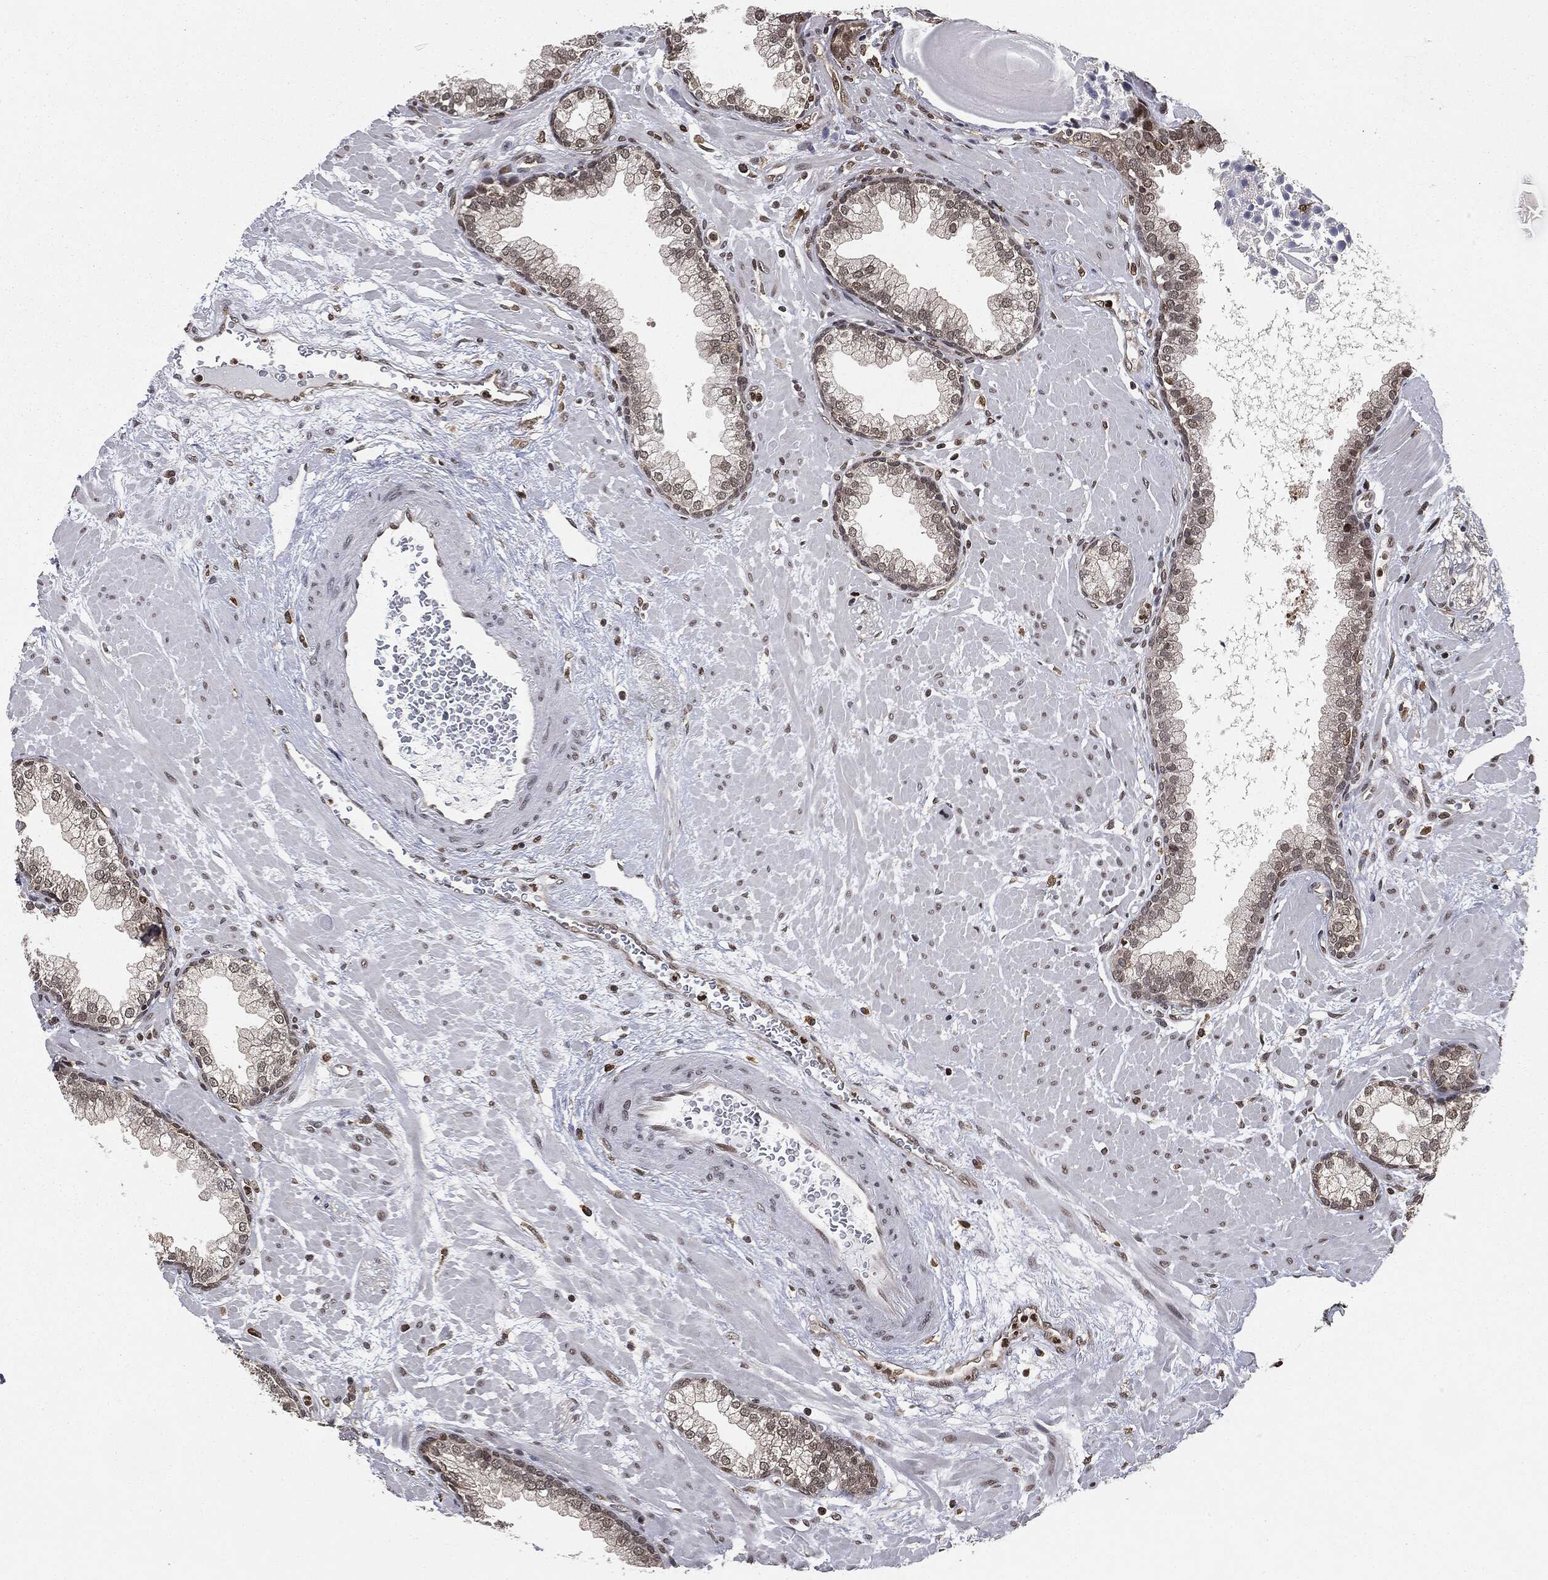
{"staining": {"intensity": "weak", "quantity": "<25%", "location": "nuclear"}, "tissue": "prostate", "cell_type": "Glandular cells", "image_type": "normal", "snomed": [{"axis": "morphology", "description": "Normal tissue, NOS"}, {"axis": "topography", "description": "Prostate"}], "caption": "This is an immunohistochemistry micrograph of unremarkable prostate. There is no expression in glandular cells.", "gene": "TBC1D22A", "patient": {"sex": "male", "age": 63}}